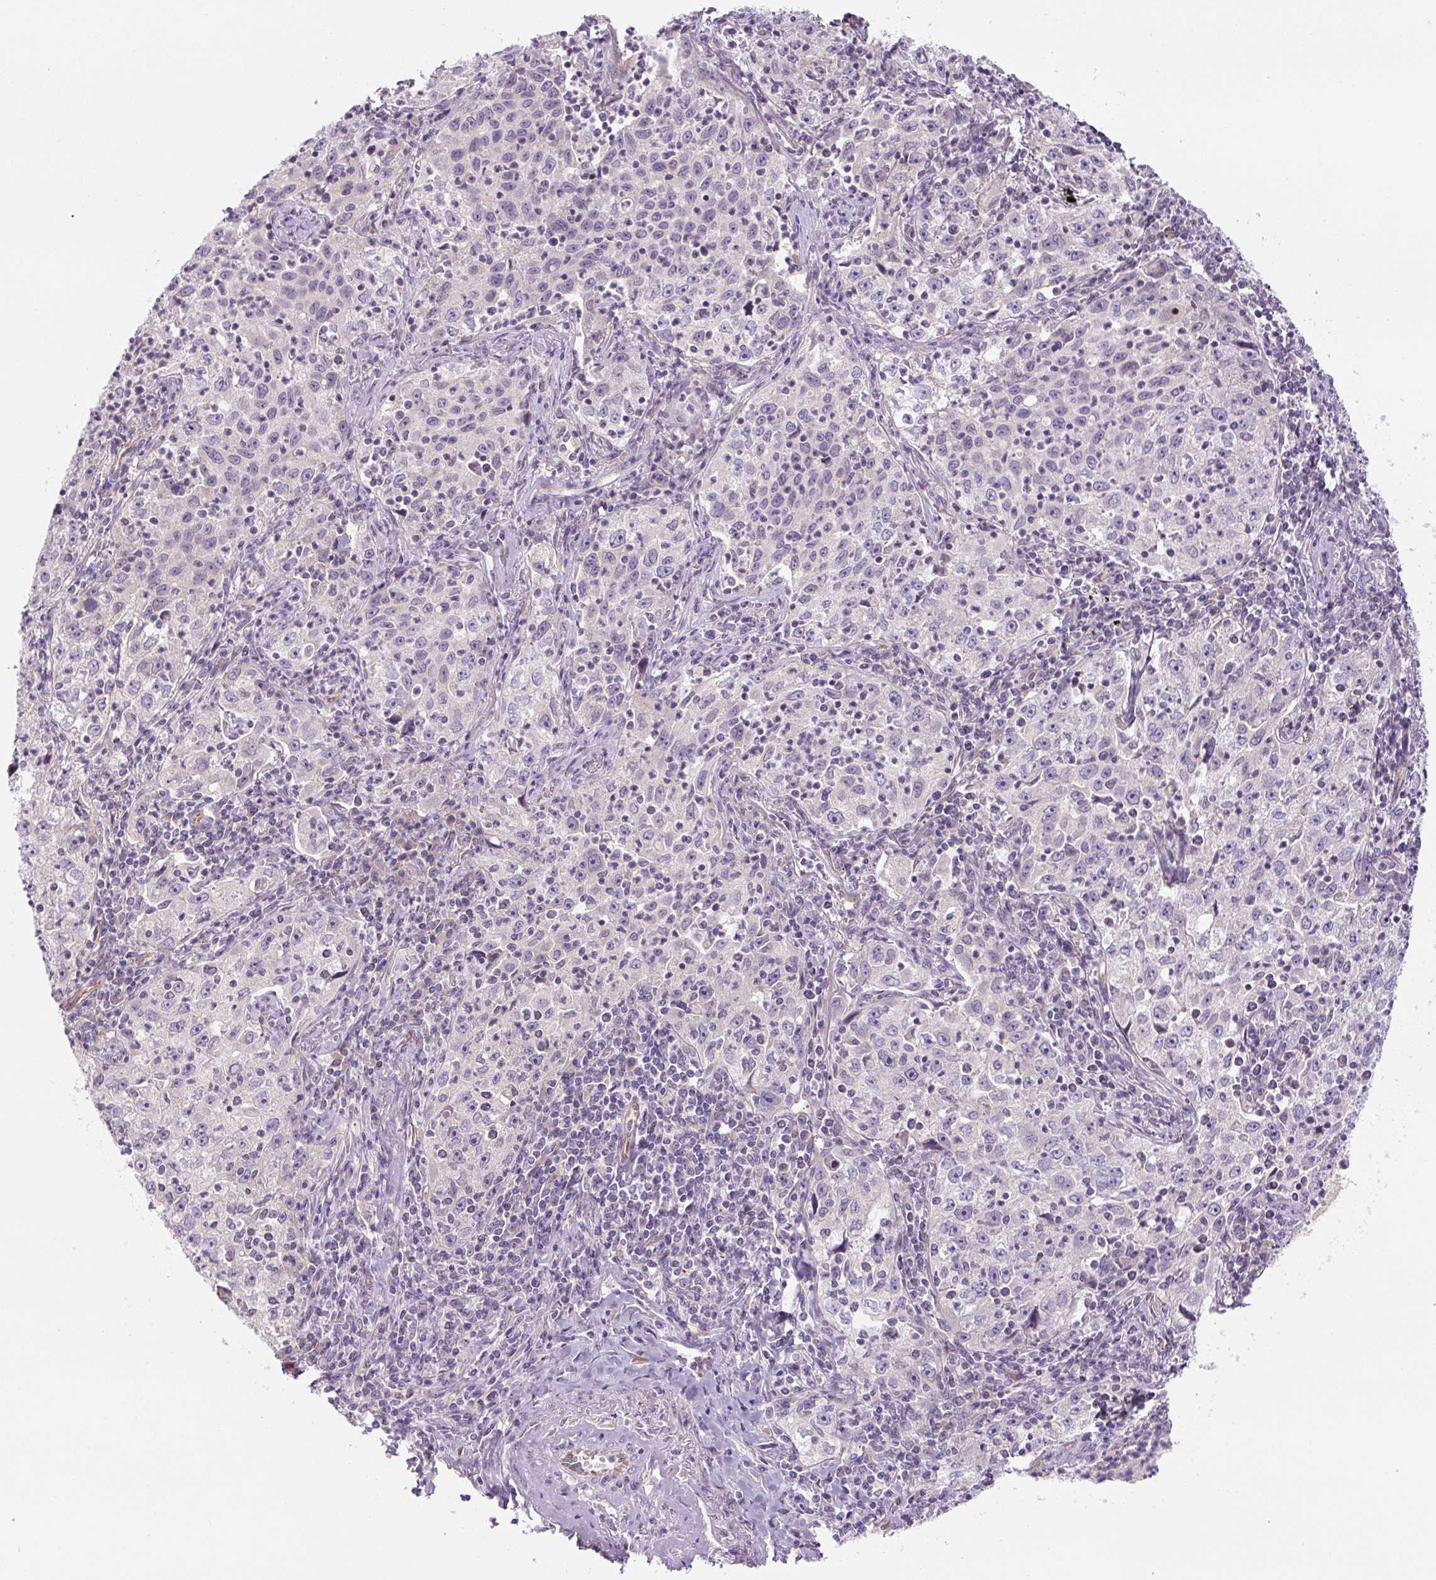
{"staining": {"intensity": "negative", "quantity": "none", "location": "none"}, "tissue": "lung cancer", "cell_type": "Tumor cells", "image_type": "cancer", "snomed": [{"axis": "morphology", "description": "Squamous cell carcinoma, NOS"}, {"axis": "topography", "description": "Lung"}], "caption": "IHC histopathology image of human lung squamous cell carcinoma stained for a protein (brown), which reveals no positivity in tumor cells.", "gene": "YIF1B", "patient": {"sex": "male", "age": 71}}